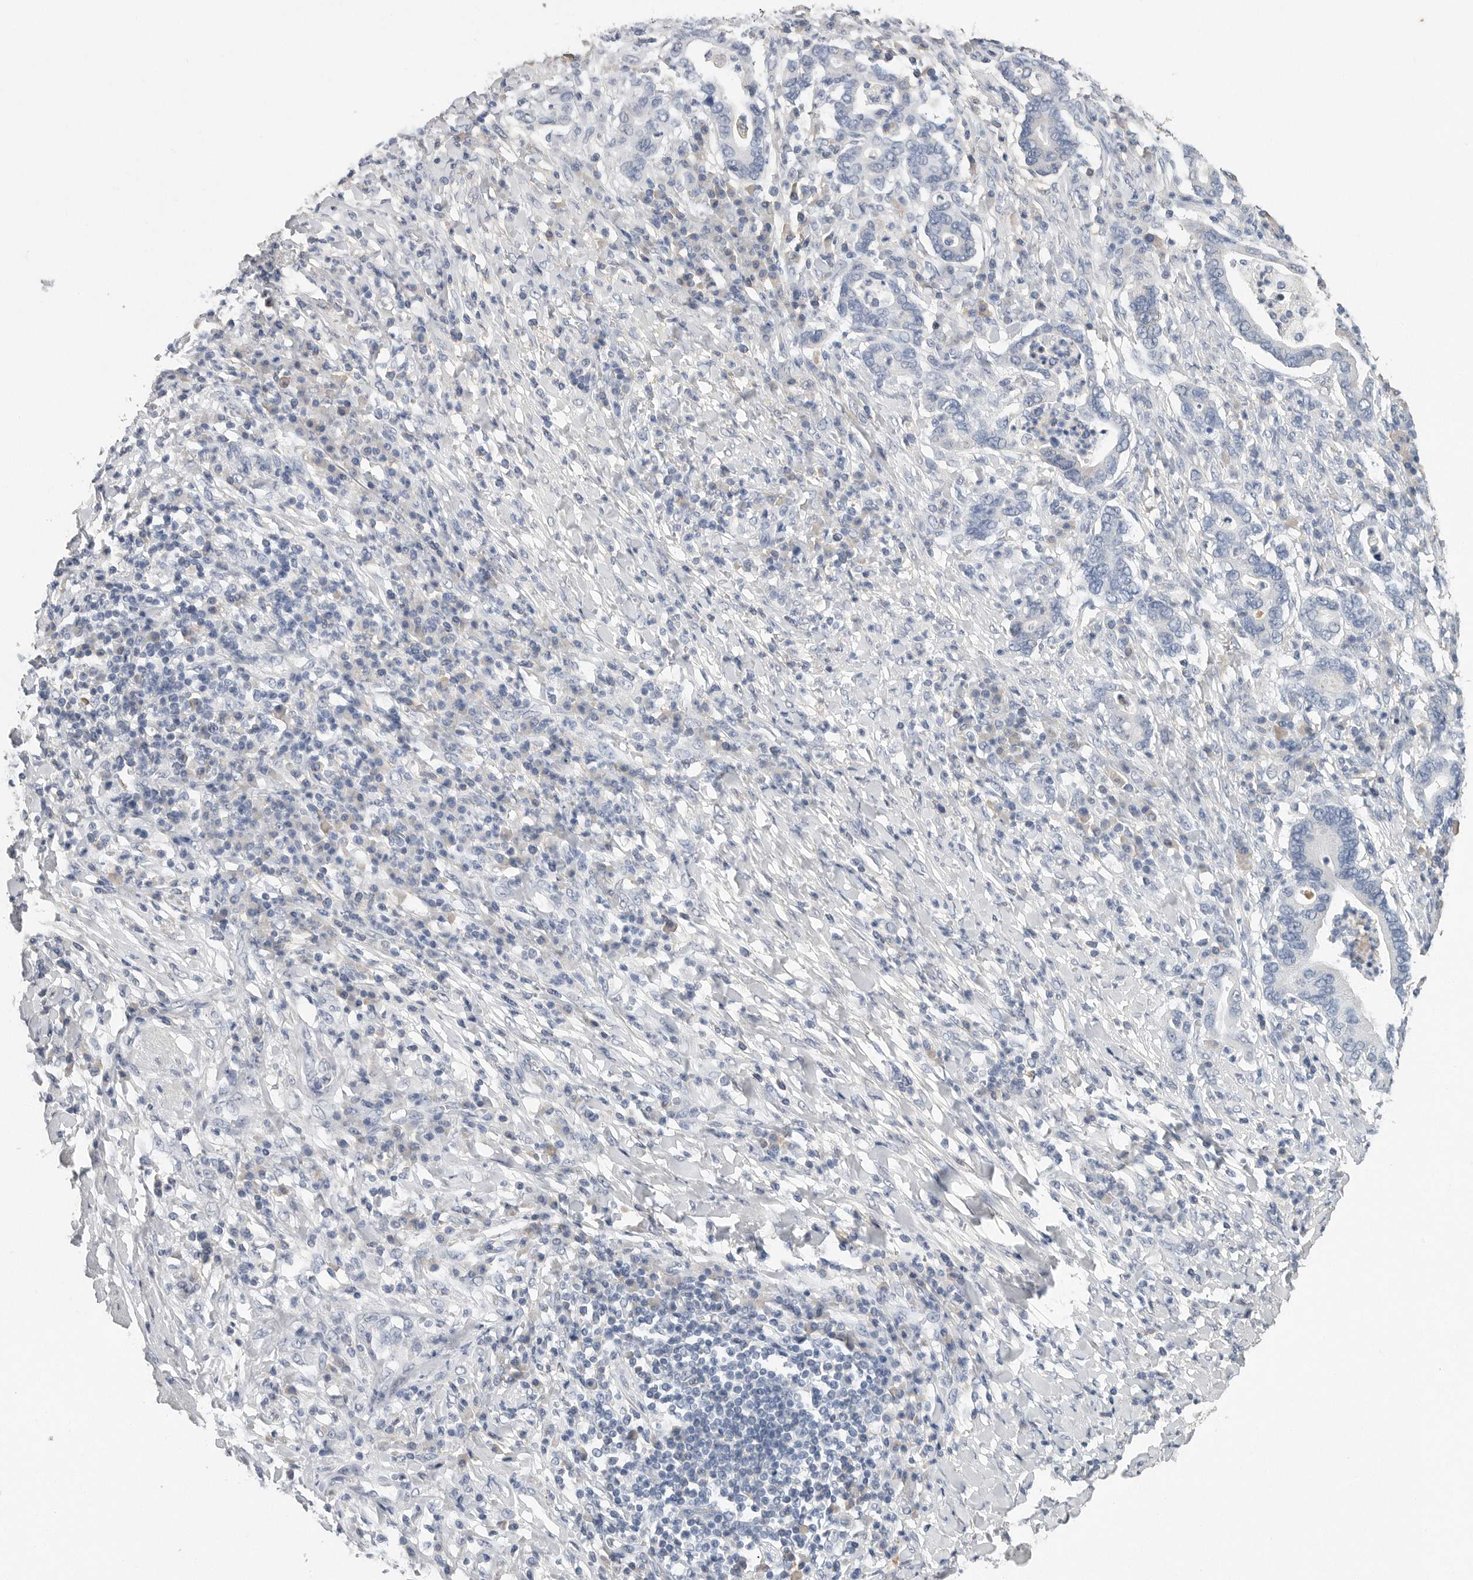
{"staining": {"intensity": "negative", "quantity": "none", "location": "none"}, "tissue": "stomach cancer", "cell_type": "Tumor cells", "image_type": "cancer", "snomed": [{"axis": "morphology", "description": "Normal tissue, NOS"}, {"axis": "morphology", "description": "Adenocarcinoma, NOS"}, {"axis": "topography", "description": "Esophagus"}, {"axis": "topography", "description": "Stomach, upper"}, {"axis": "topography", "description": "Peripheral nerve tissue"}], "caption": "There is no significant expression in tumor cells of stomach cancer.", "gene": "FABP6", "patient": {"sex": "male", "age": 62}}